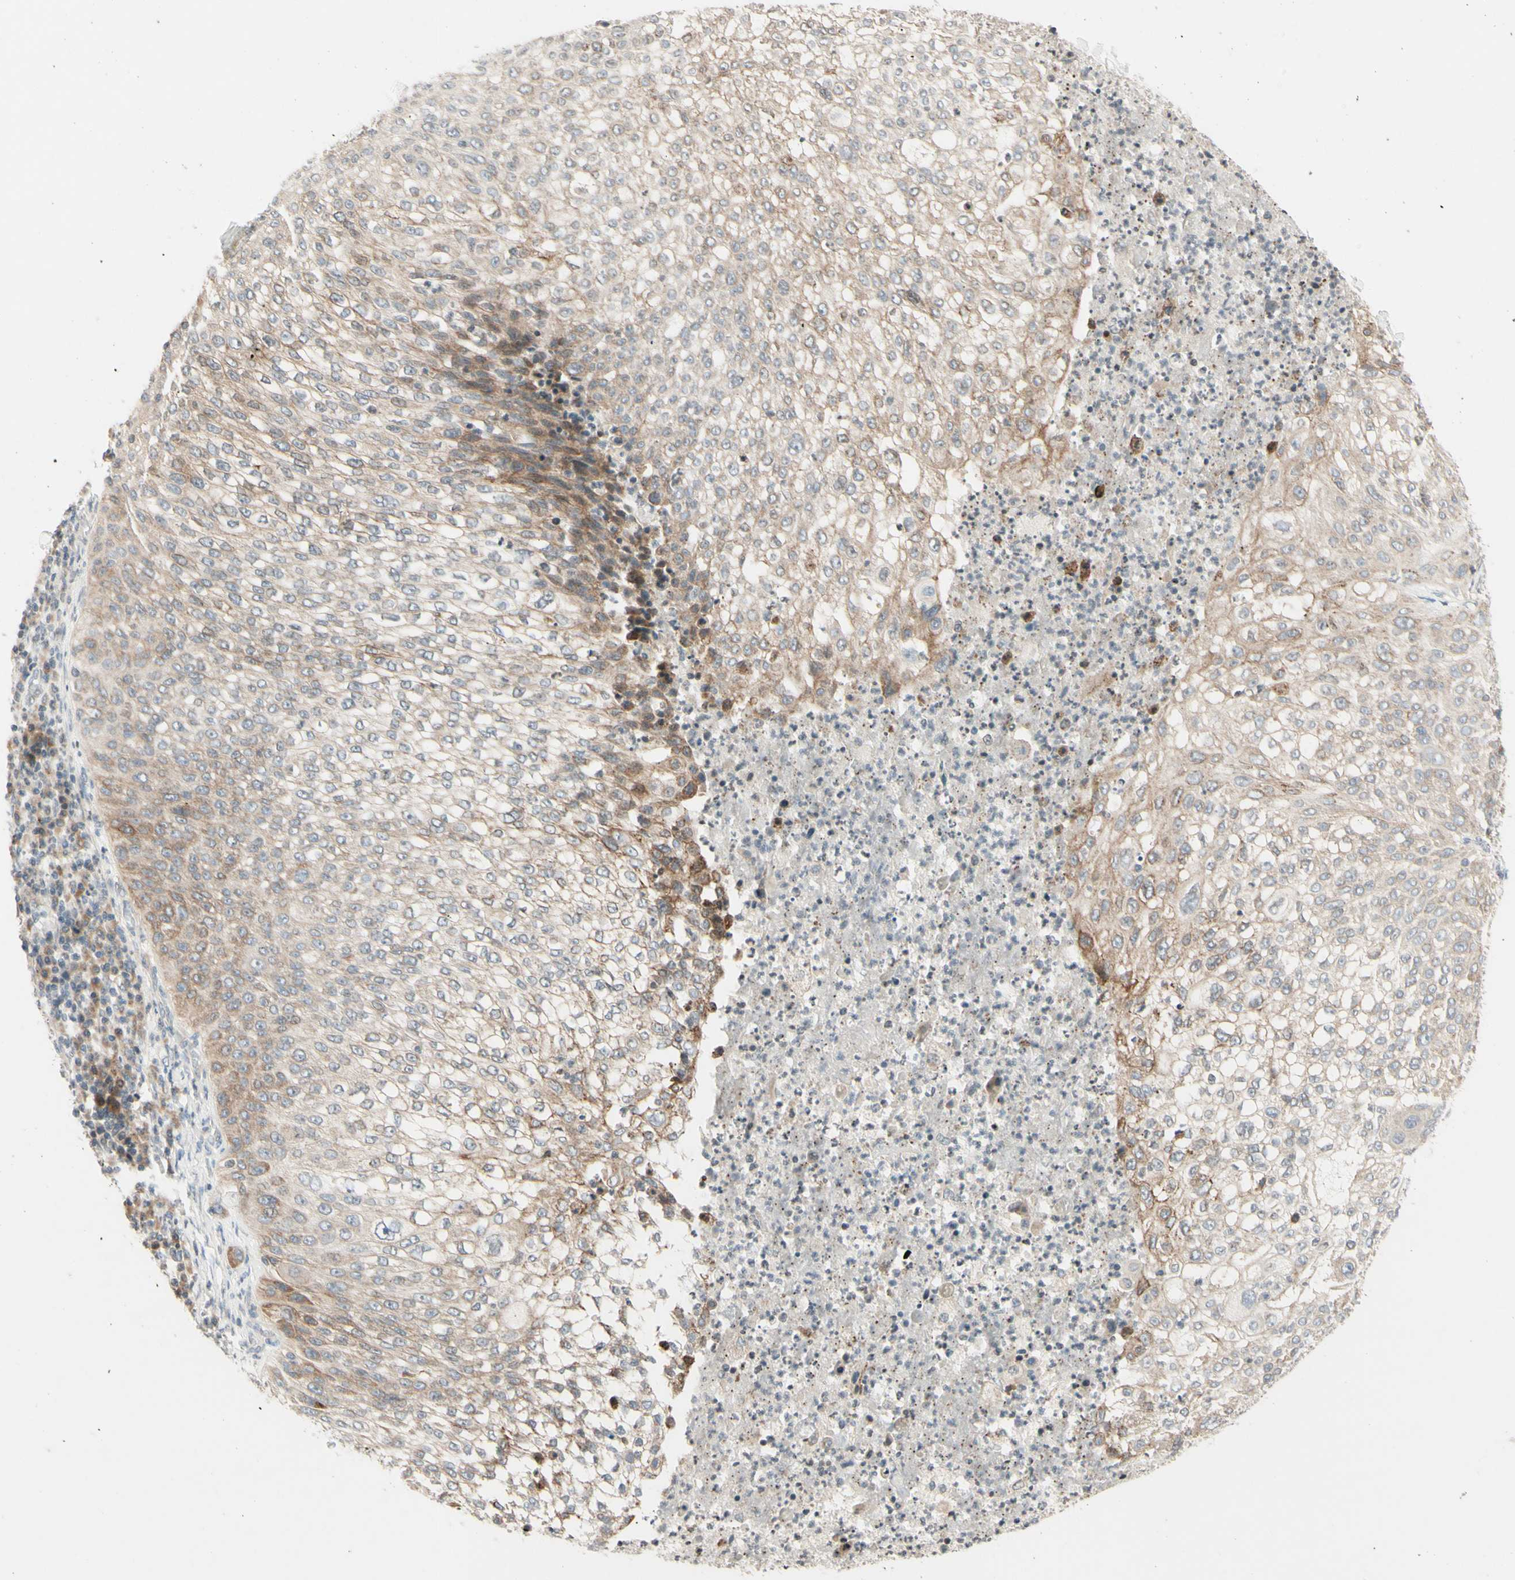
{"staining": {"intensity": "weak", "quantity": ">75%", "location": "cytoplasmic/membranous"}, "tissue": "lung cancer", "cell_type": "Tumor cells", "image_type": "cancer", "snomed": [{"axis": "morphology", "description": "Inflammation, NOS"}, {"axis": "morphology", "description": "Squamous cell carcinoma, NOS"}, {"axis": "topography", "description": "Lymph node"}, {"axis": "topography", "description": "Soft tissue"}, {"axis": "topography", "description": "Lung"}], "caption": "Protein staining of lung cancer tissue reveals weak cytoplasmic/membranous positivity in approximately >75% of tumor cells. (DAB IHC, brown staining for protein, blue staining for nuclei).", "gene": "ZW10", "patient": {"sex": "male", "age": 66}}